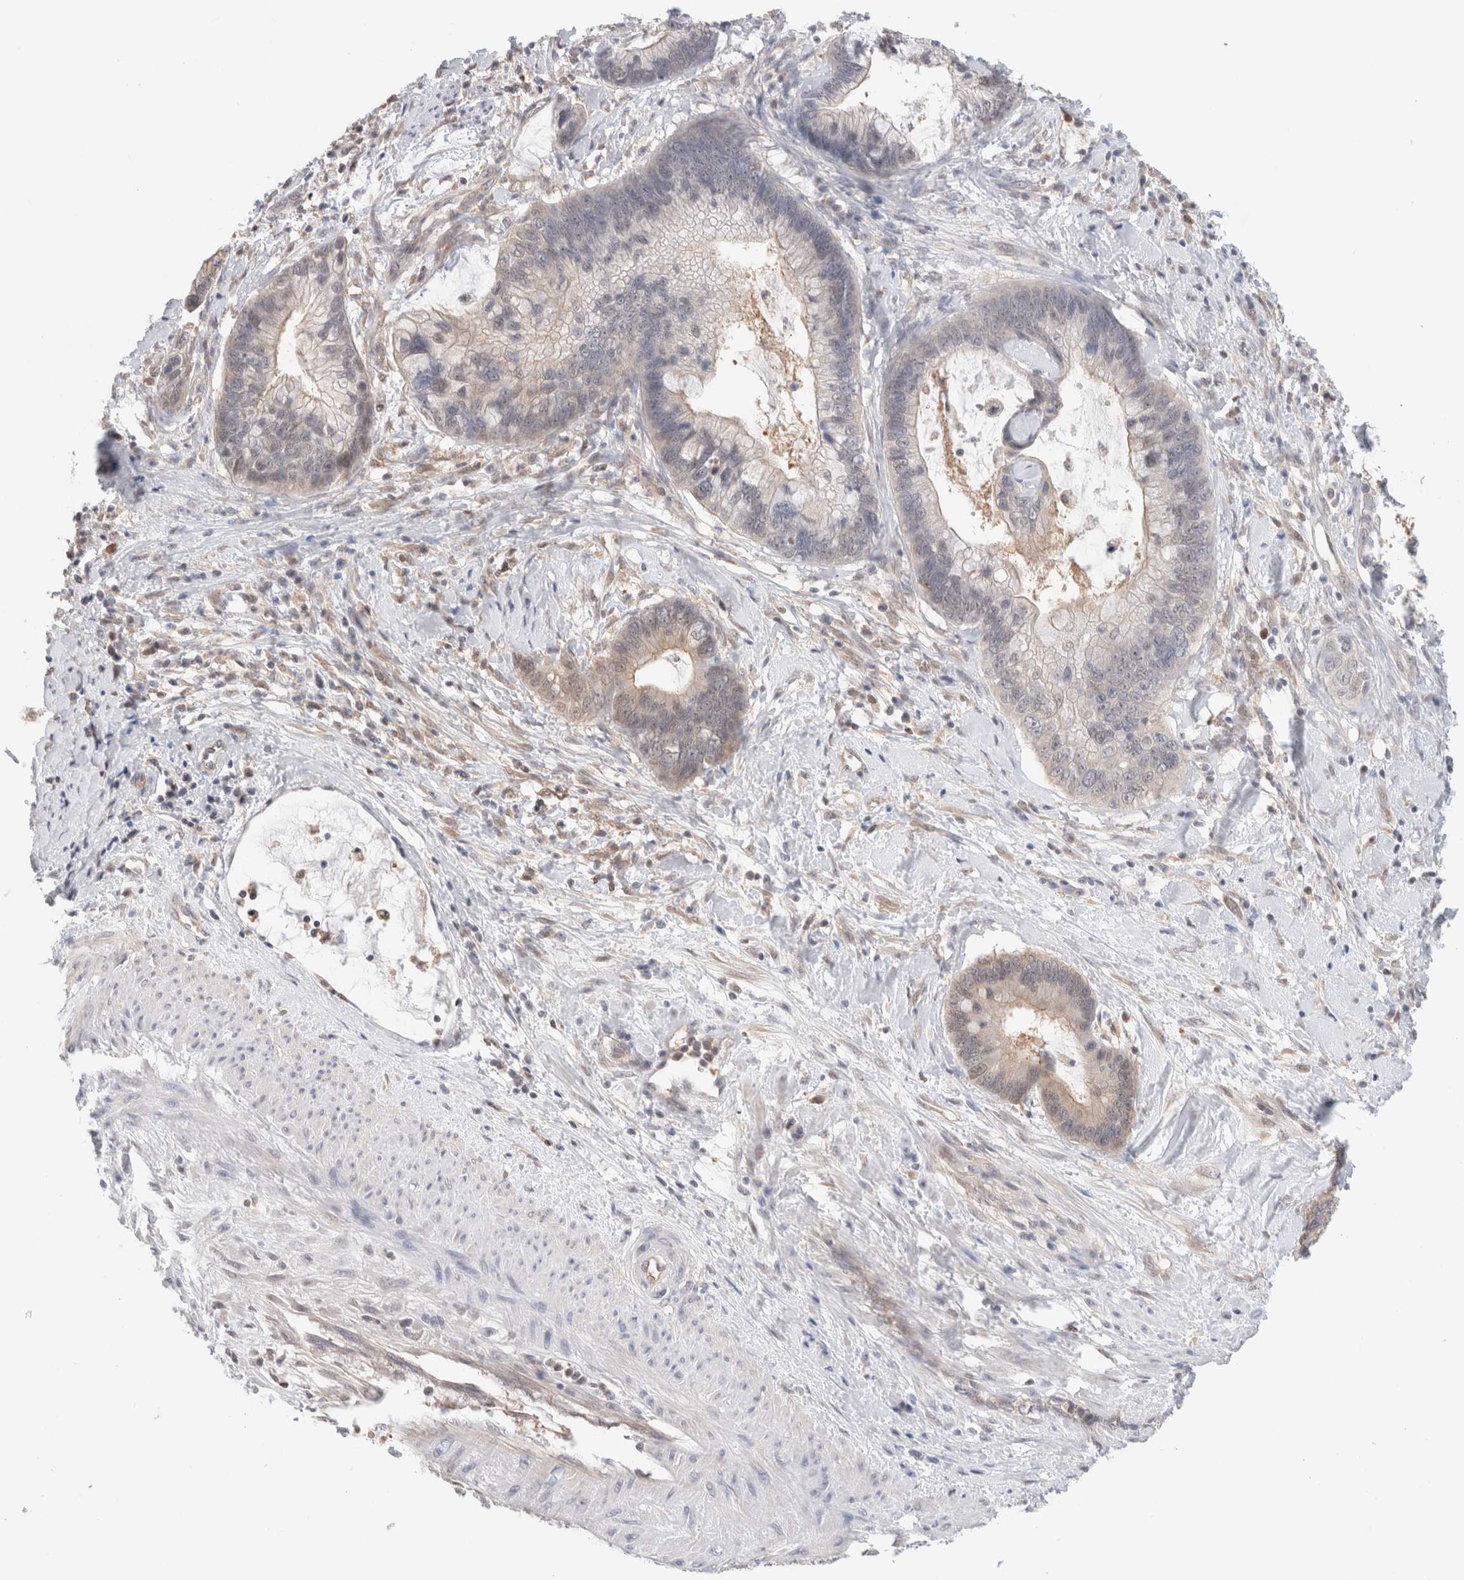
{"staining": {"intensity": "weak", "quantity": "<25%", "location": "cytoplasmic/membranous,nuclear"}, "tissue": "cervical cancer", "cell_type": "Tumor cells", "image_type": "cancer", "snomed": [{"axis": "morphology", "description": "Adenocarcinoma, NOS"}, {"axis": "topography", "description": "Cervix"}], "caption": "Immunohistochemistry histopathology image of human cervical adenocarcinoma stained for a protein (brown), which shows no expression in tumor cells. (IHC, brightfield microscopy, high magnification).", "gene": "C17orf97", "patient": {"sex": "female", "age": 44}}